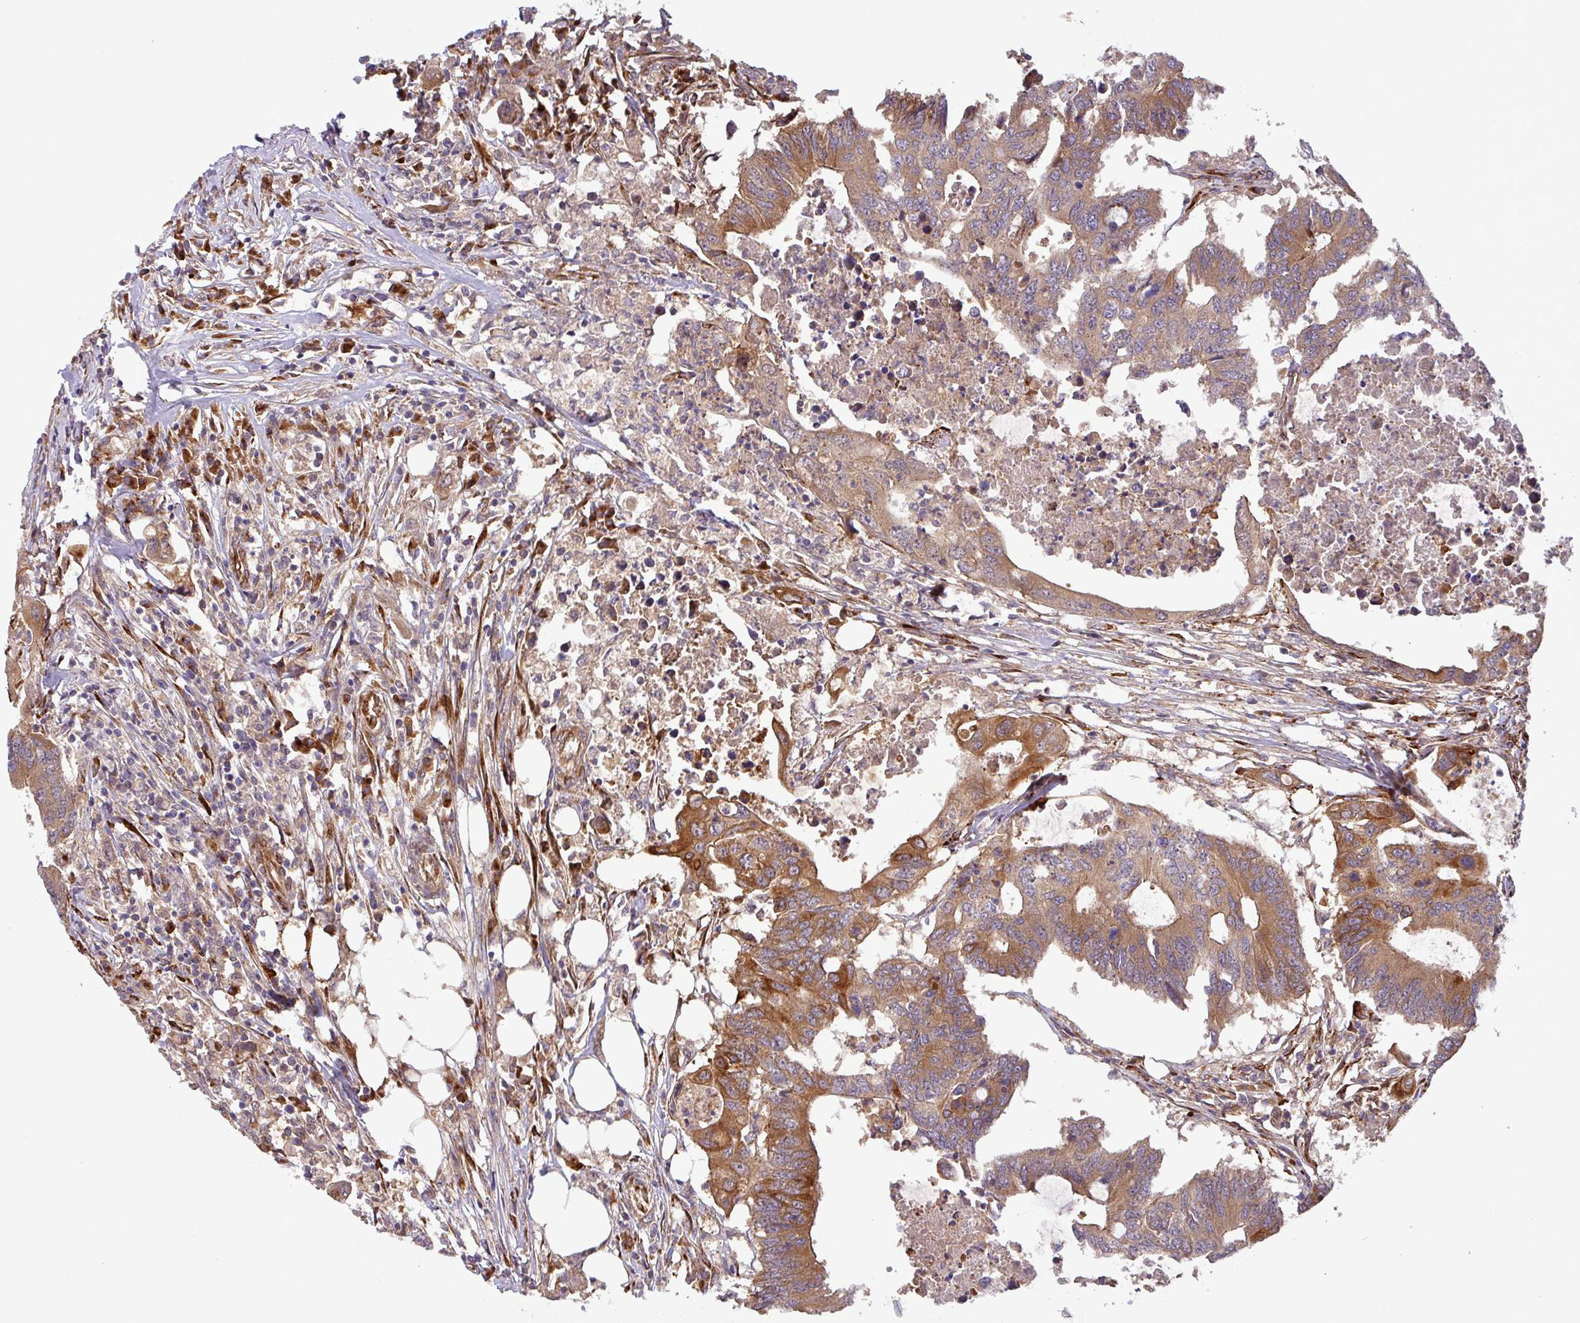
{"staining": {"intensity": "strong", "quantity": ">75%", "location": "cytoplasmic/membranous"}, "tissue": "colorectal cancer", "cell_type": "Tumor cells", "image_type": "cancer", "snomed": [{"axis": "morphology", "description": "Adenocarcinoma, NOS"}, {"axis": "topography", "description": "Colon"}], "caption": "There is high levels of strong cytoplasmic/membranous staining in tumor cells of colorectal cancer (adenocarcinoma), as demonstrated by immunohistochemical staining (brown color).", "gene": "ART1", "patient": {"sex": "male", "age": 71}}